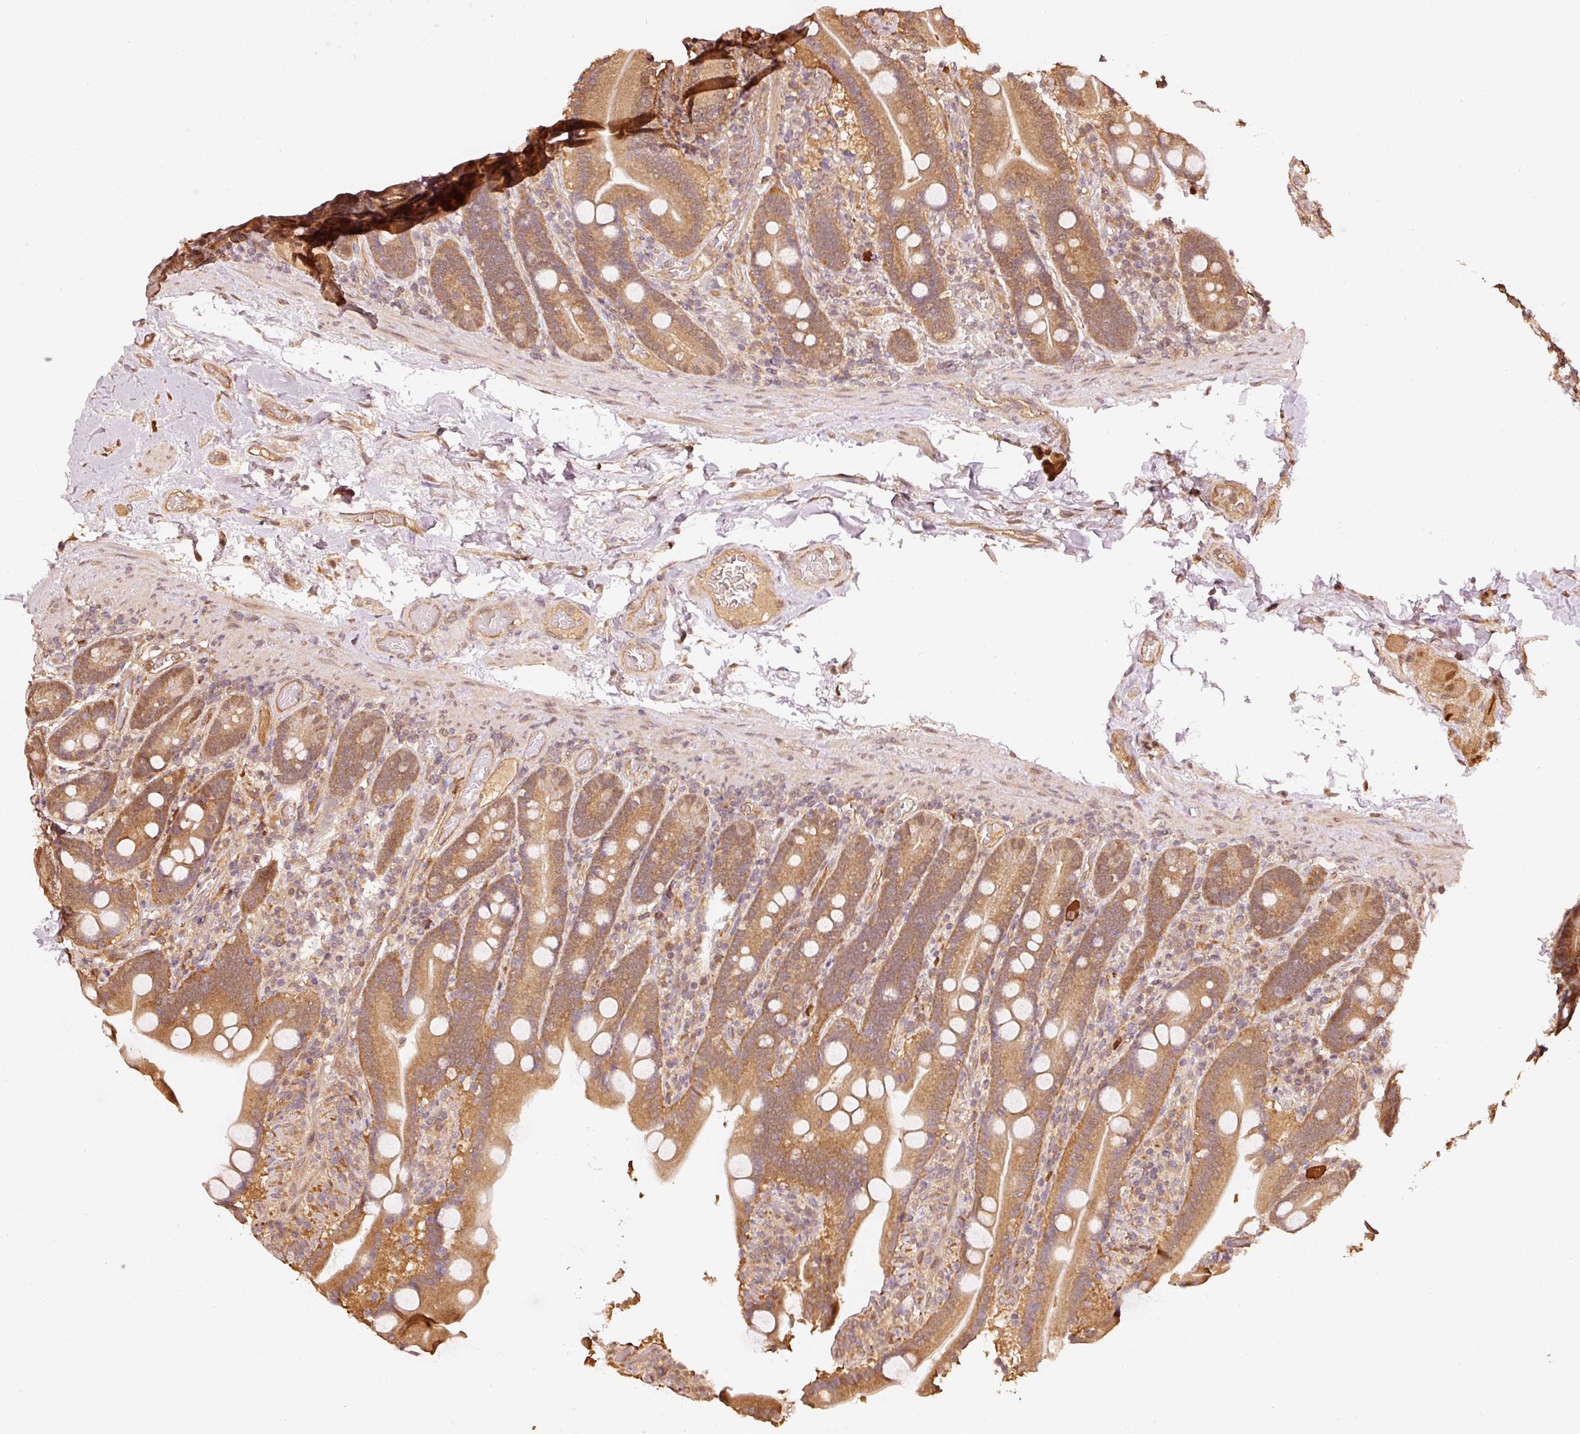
{"staining": {"intensity": "moderate", "quantity": ">75%", "location": "cytoplasmic/membranous"}, "tissue": "duodenum", "cell_type": "Glandular cells", "image_type": "normal", "snomed": [{"axis": "morphology", "description": "Normal tissue, NOS"}, {"axis": "topography", "description": "Duodenum"}], "caption": "A brown stain shows moderate cytoplasmic/membranous positivity of a protein in glandular cells of unremarkable duodenum. Nuclei are stained in blue.", "gene": "STAU1", "patient": {"sex": "male", "age": 55}}